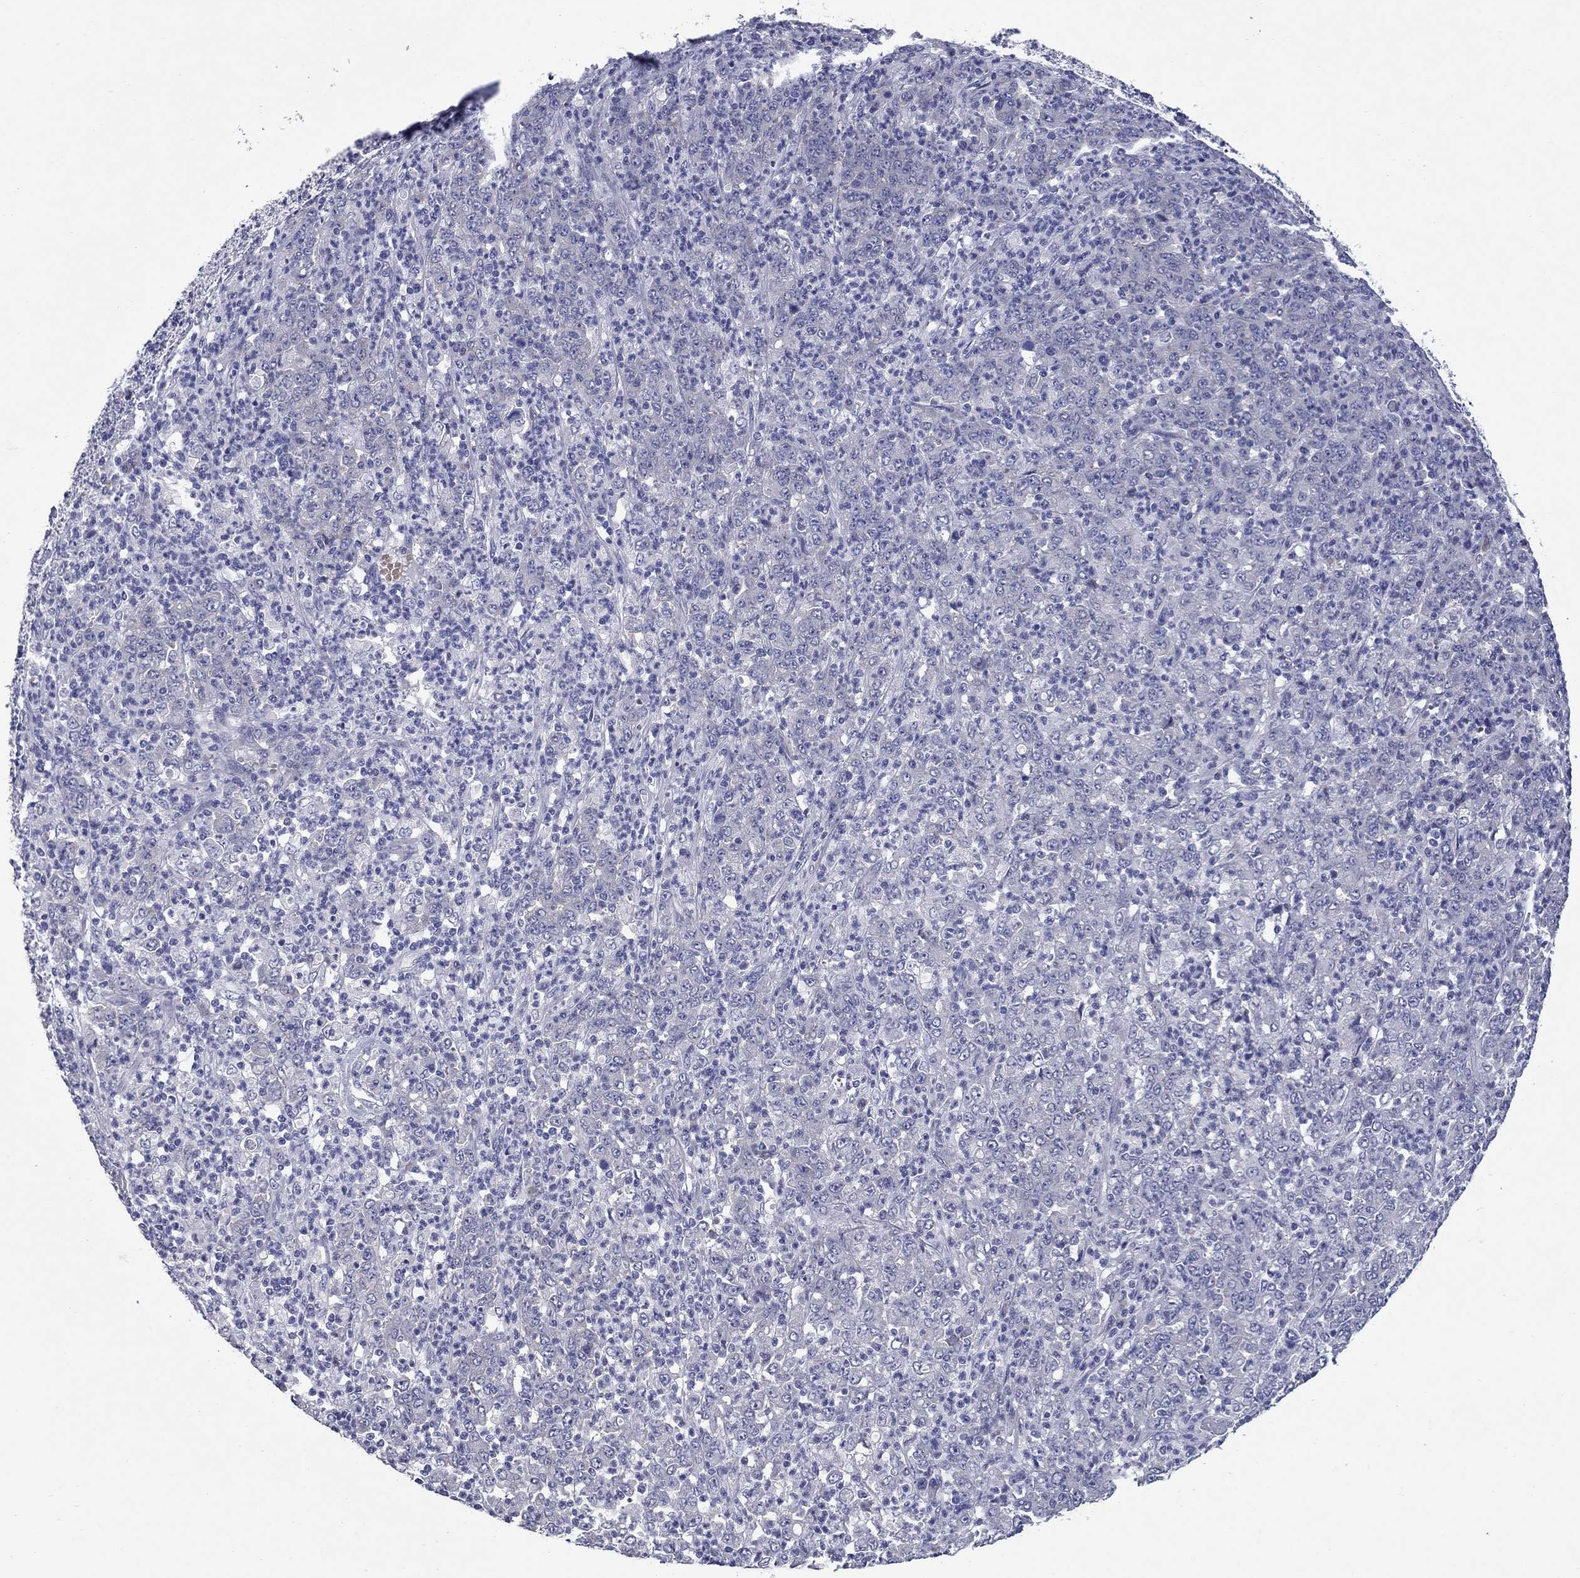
{"staining": {"intensity": "negative", "quantity": "none", "location": "none"}, "tissue": "stomach cancer", "cell_type": "Tumor cells", "image_type": "cancer", "snomed": [{"axis": "morphology", "description": "Adenocarcinoma, NOS"}, {"axis": "topography", "description": "Stomach, lower"}], "caption": "Micrograph shows no protein positivity in tumor cells of stomach cancer (adenocarcinoma) tissue. (Brightfield microscopy of DAB IHC at high magnification).", "gene": "UNC119B", "patient": {"sex": "female", "age": 71}}